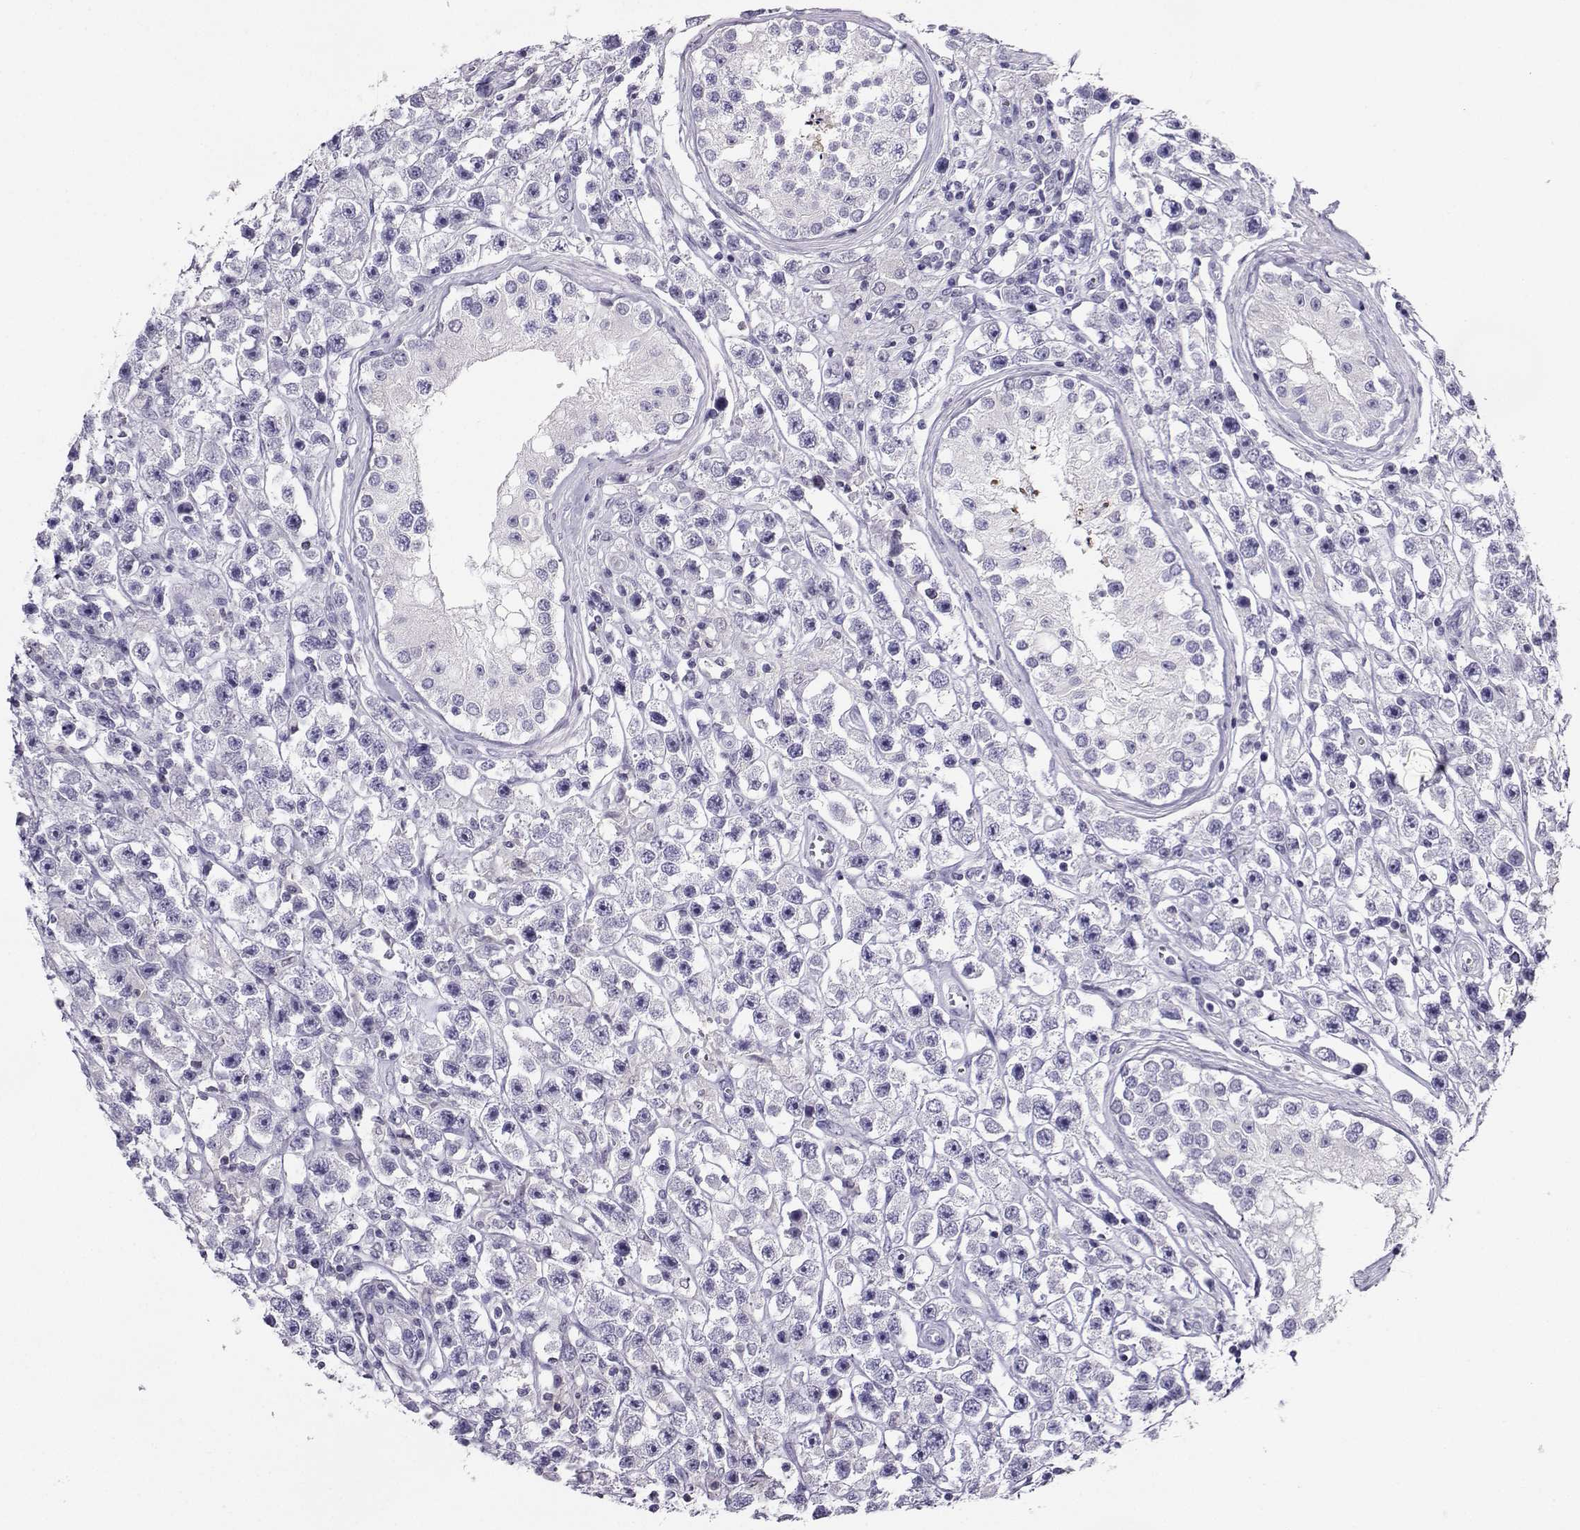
{"staining": {"intensity": "negative", "quantity": "none", "location": "none"}, "tissue": "testis cancer", "cell_type": "Tumor cells", "image_type": "cancer", "snomed": [{"axis": "morphology", "description": "Seminoma, NOS"}, {"axis": "topography", "description": "Testis"}], "caption": "The photomicrograph displays no significant positivity in tumor cells of testis seminoma.", "gene": "PGK1", "patient": {"sex": "male", "age": 45}}